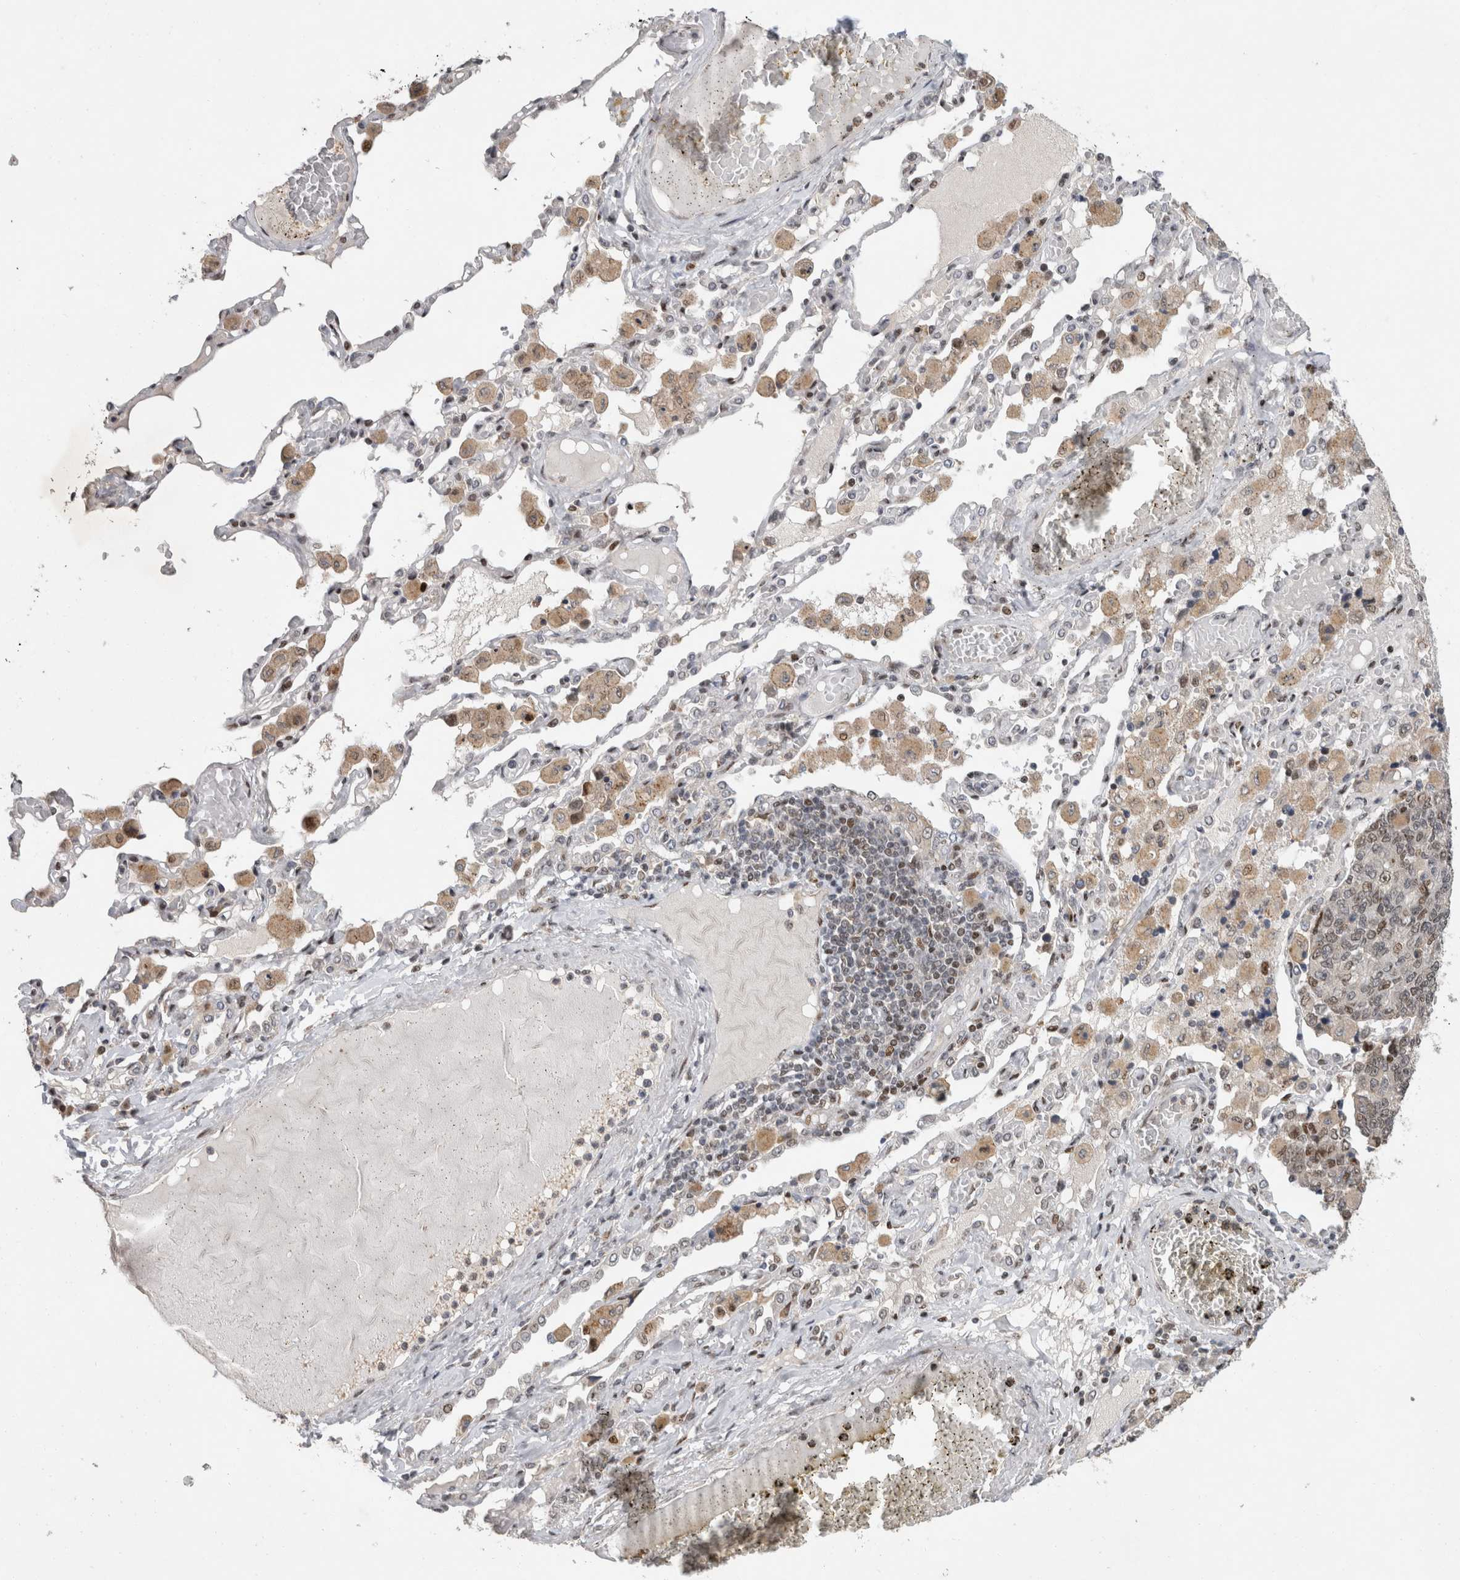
{"staining": {"intensity": "weak", "quantity": "<25%", "location": "nuclear"}, "tissue": "lung cancer", "cell_type": "Tumor cells", "image_type": "cancer", "snomed": [{"axis": "morphology", "description": "Adenocarcinoma, NOS"}, {"axis": "topography", "description": "Lung"}], "caption": "Protein analysis of adenocarcinoma (lung) demonstrates no significant staining in tumor cells.", "gene": "C8orf58", "patient": {"sex": "male", "age": 49}}